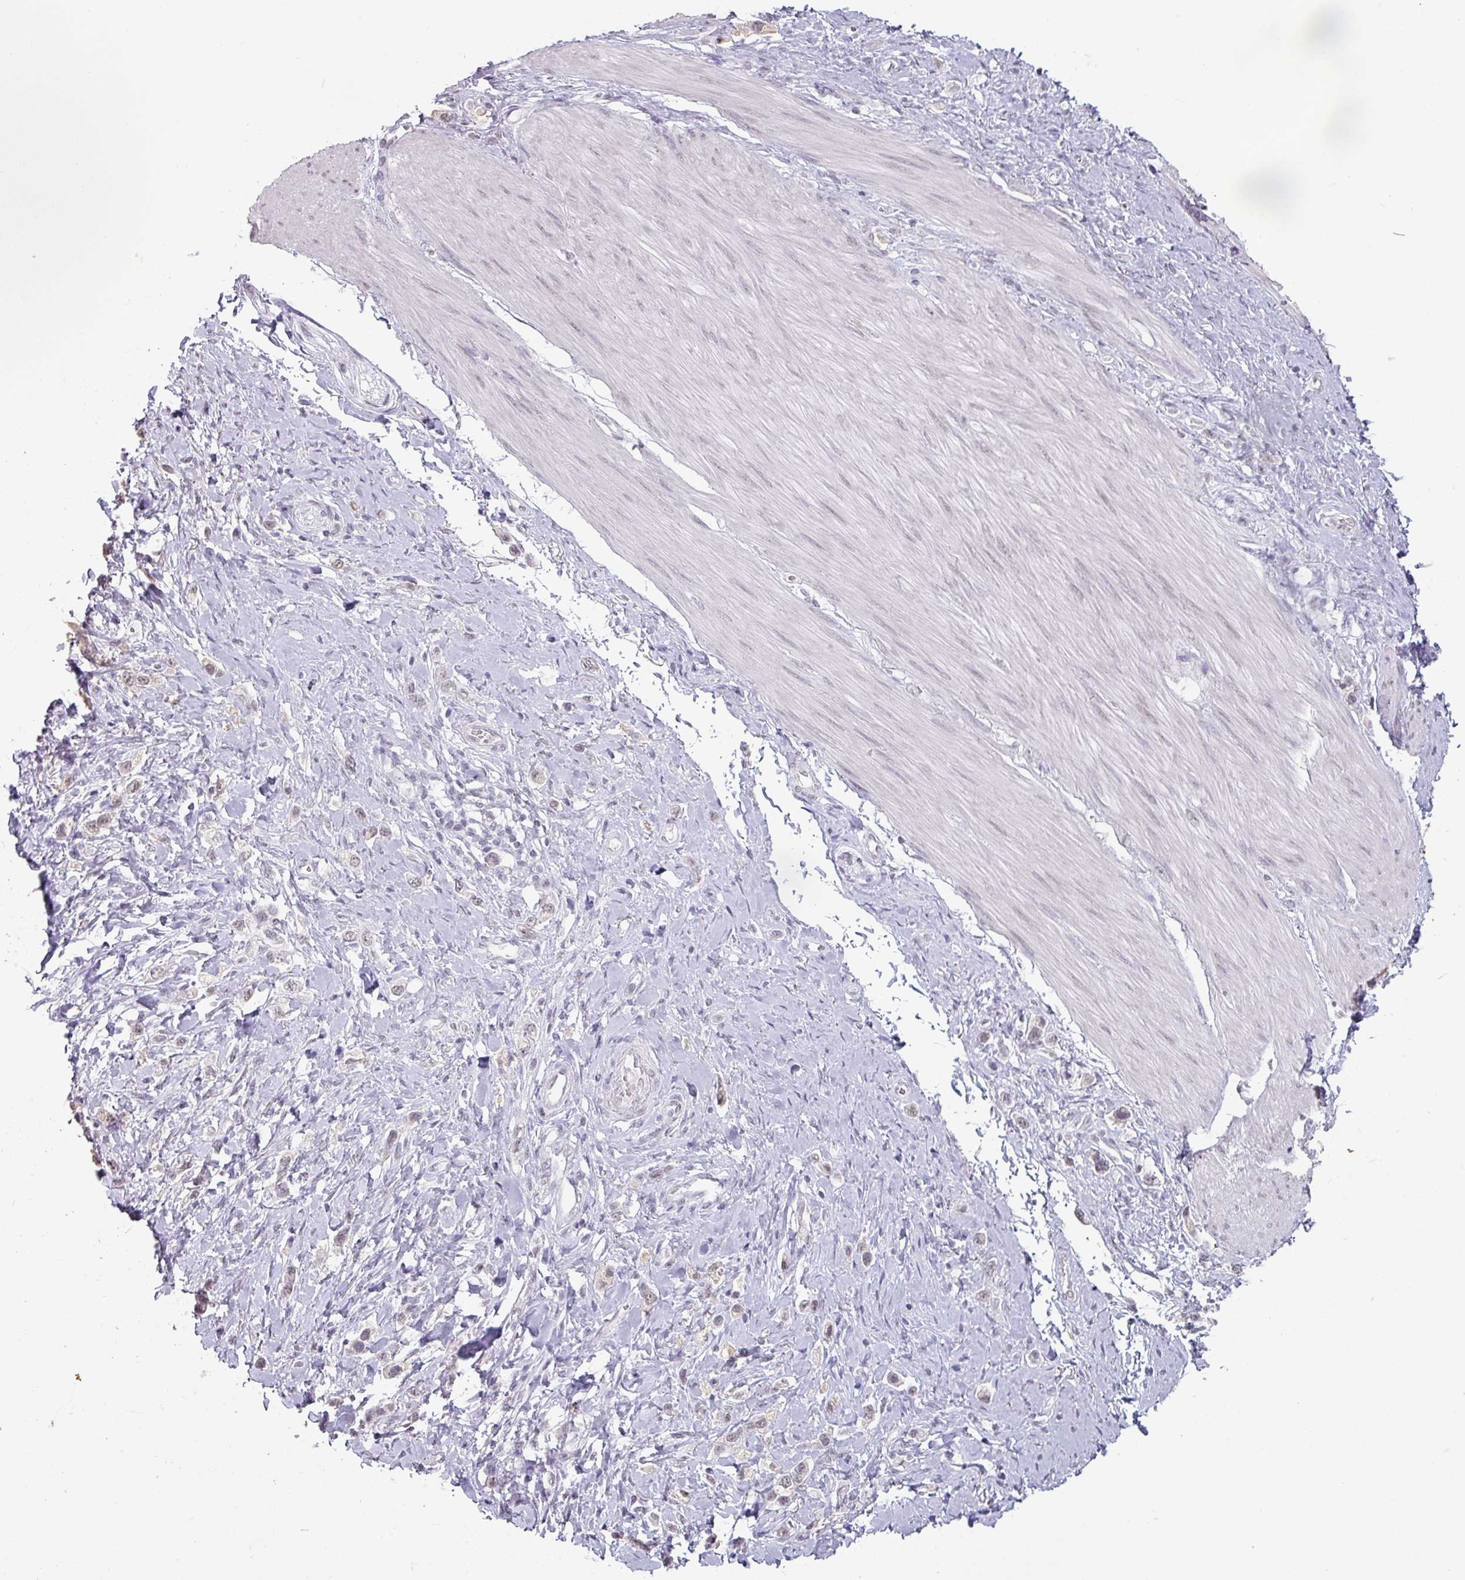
{"staining": {"intensity": "weak", "quantity": "<25%", "location": "nuclear"}, "tissue": "stomach cancer", "cell_type": "Tumor cells", "image_type": "cancer", "snomed": [{"axis": "morphology", "description": "Adenocarcinoma, NOS"}, {"axis": "topography", "description": "Stomach"}], "caption": "Stomach cancer (adenocarcinoma) was stained to show a protein in brown. There is no significant staining in tumor cells.", "gene": "SPRR1A", "patient": {"sex": "female", "age": 65}}